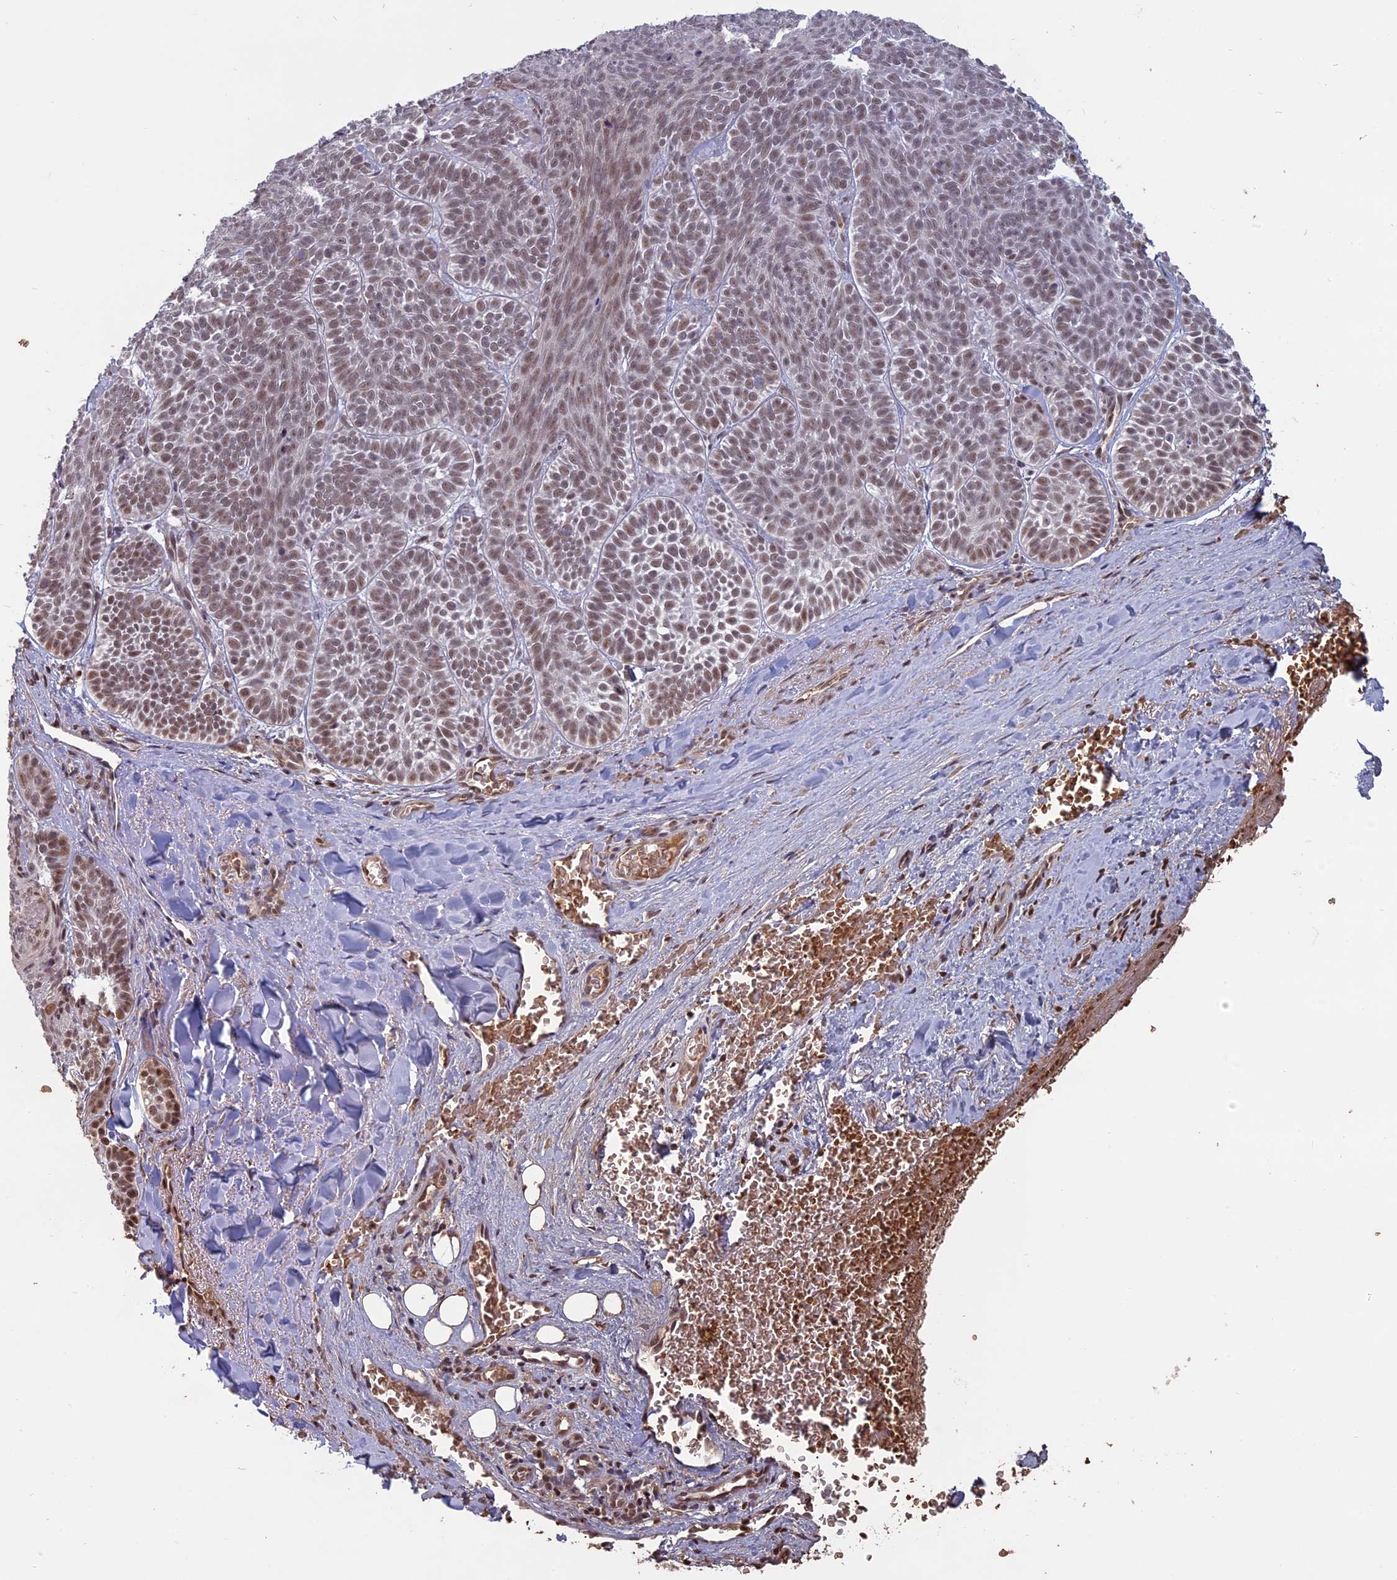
{"staining": {"intensity": "moderate", "quantity": ">75%", "location": "nuclear"}, "tissue": "skin cancer", "cell_type": "Tumor cells", "image_type": "cancer", "snomed": [{"axis": "morphology", "description": "Basal cell carcinoma"}, {"axis": "topography", "description": "Skin"}], "caption": "Tumor cells demonstrate medium levels of moderate nuclear expression in approximately >75% of cells in basal cell carcinoma (skin).", "gene": "MFAP1", "patient": {"sex": "male", "age": 85}}